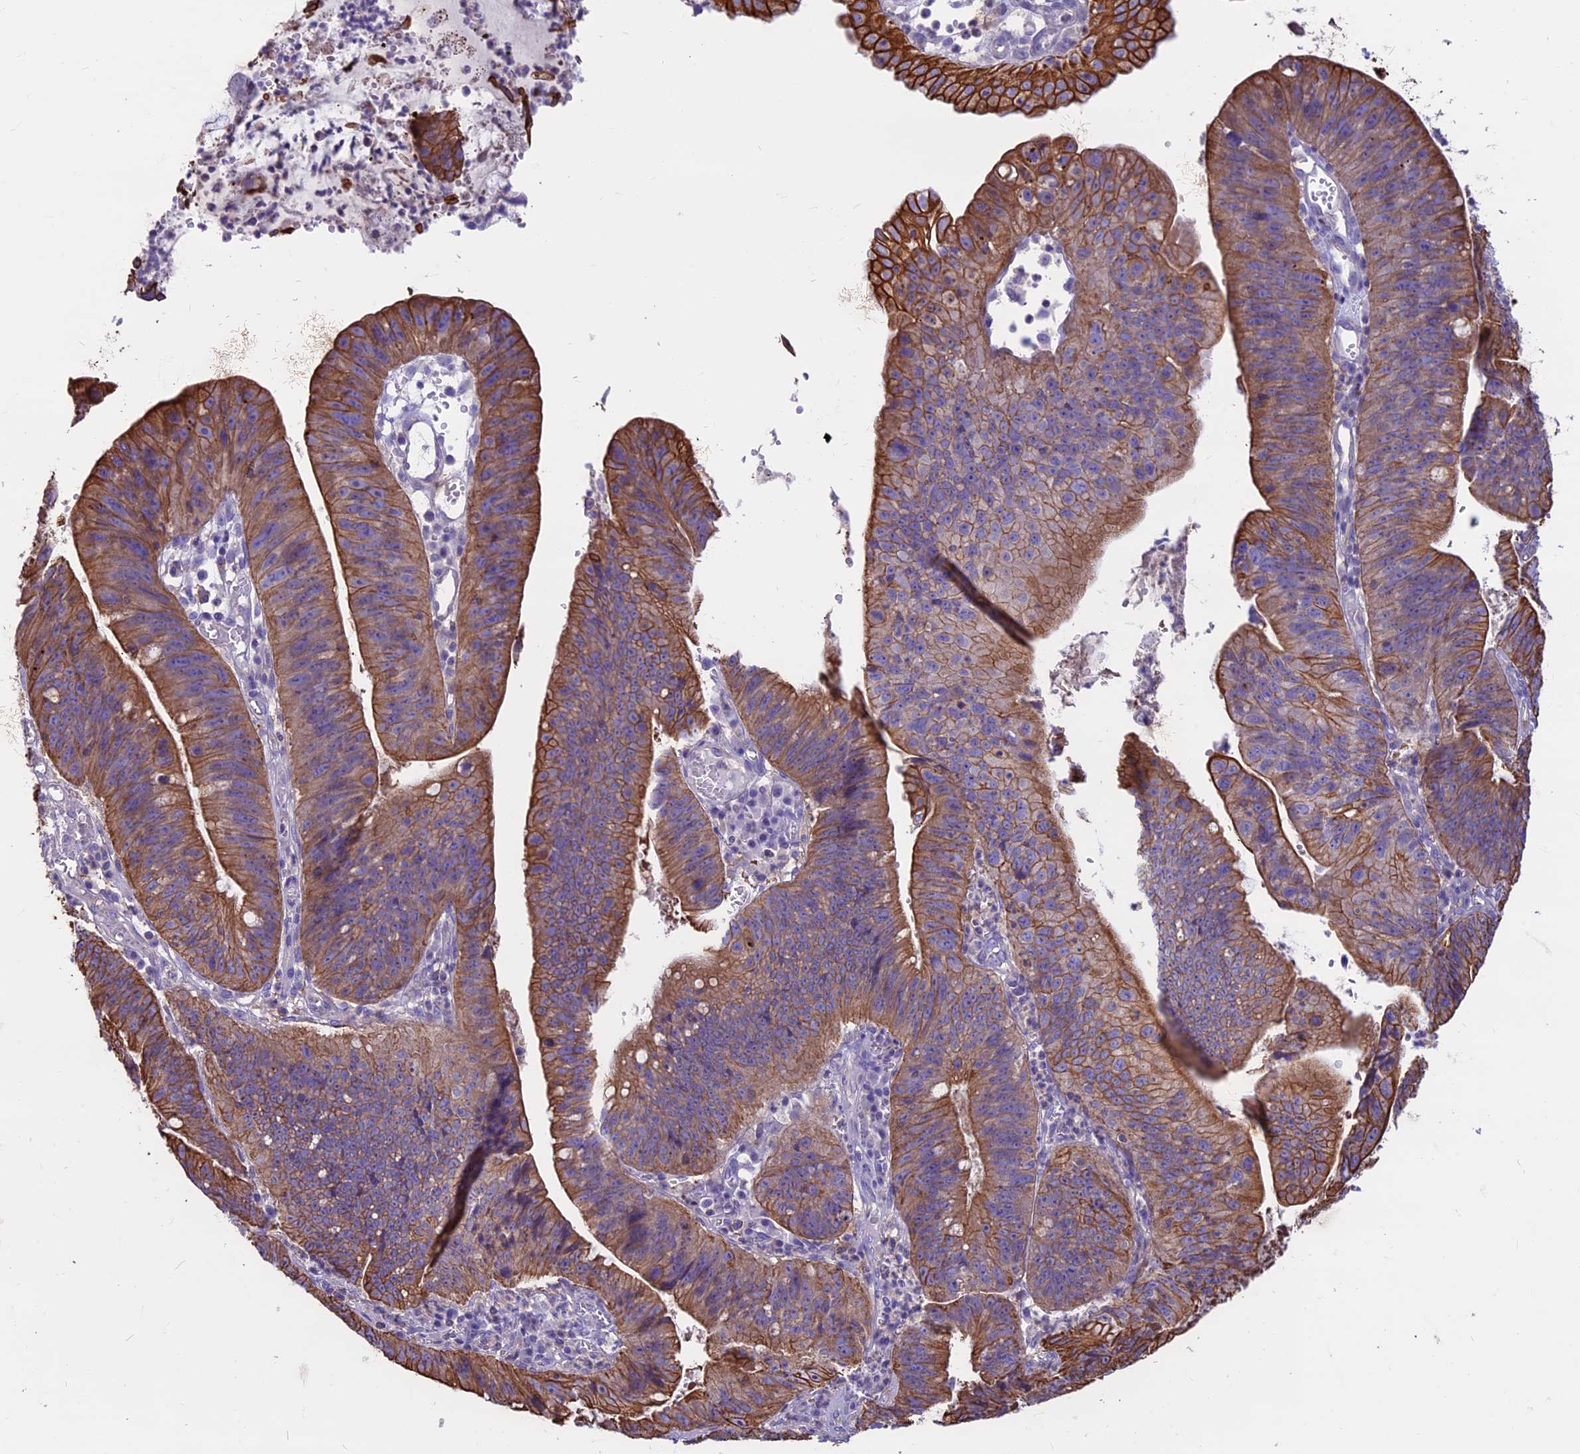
{"staining": {"intensity": "strong", "quantity": ">75%", "location": "cytoplasmic/membranous"}, "tissue": "stomach cancer", "cell_type": "Tumor cells", "image_type": "cancer", "snomed": [{"axis": "morphology", "description": "Adenocarcinoma, NOS"}, {"axis": "topography", "description": "Stomach"}], "caption": "Protein expression by immunohistochemistry exhibits strong cytoplasmic/membranous positivity in approximately >75% of tumor cells in adenocarcinoma (stomach). (brown staining indicates protein expression, while blue staining denotes nuclei).", "gene": "CDAN1", "patient": {"sex": "male", "age": 59}}